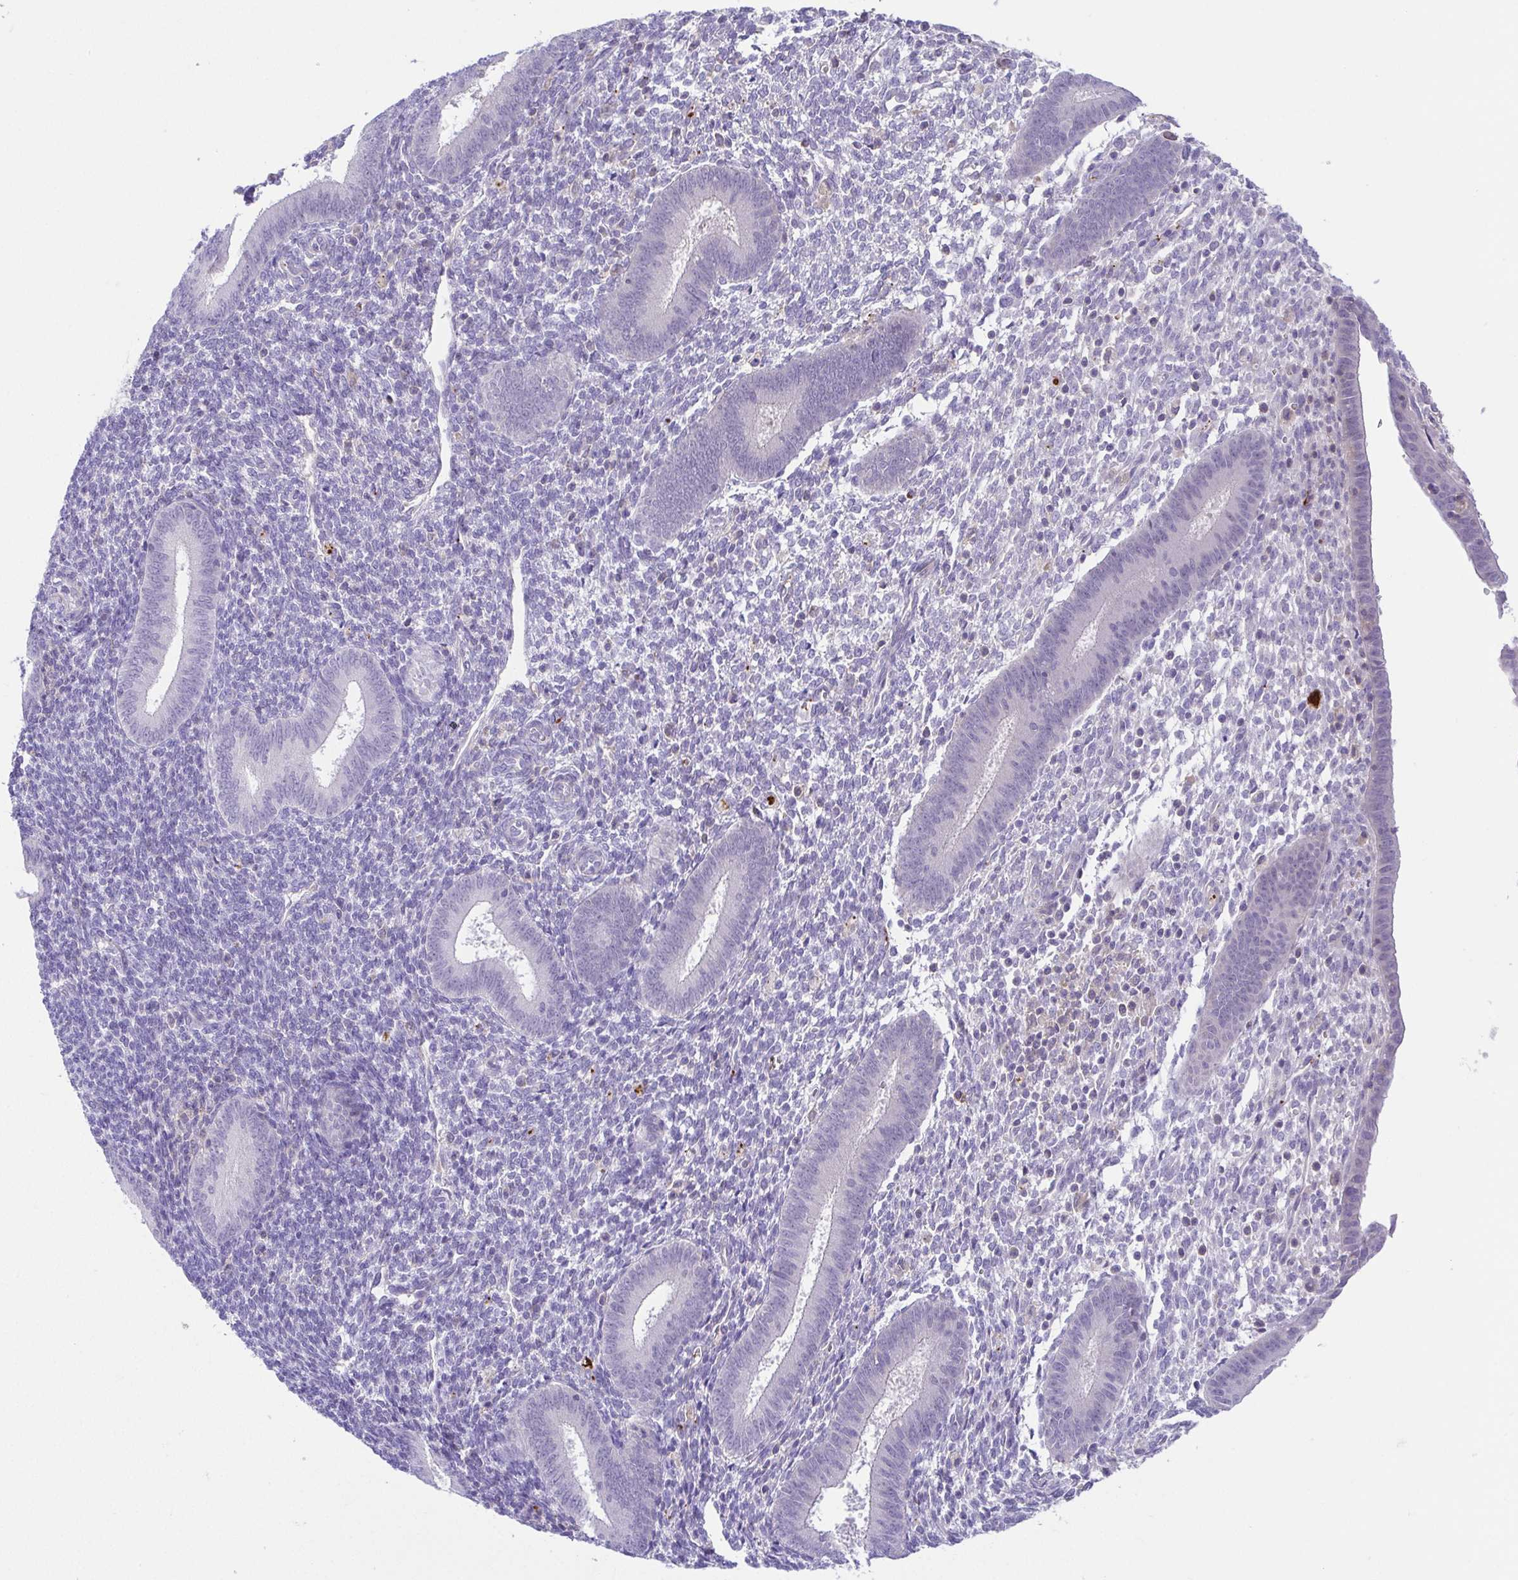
{"staining": {"intensity": "negative", "quantity": "none", "location": "none"}, "tissue": "endometrium", "cell_type": "Cells in endometrial stroma", "image_type": "normal", "snomed": [{"axis": "morphology", "description": "Normal tissue, NOS"}, {"axis": "topography", "description": "Endometrium"}], "caption": "Benign endometrium was stained to show a protein in brown. There is no significant expression in cells in endometrial stroma. (Brightfield microscopy of DAB IHC at high magnification).", "gene": "PRR14L", "patient": {"sex": "female", "age": 25}}